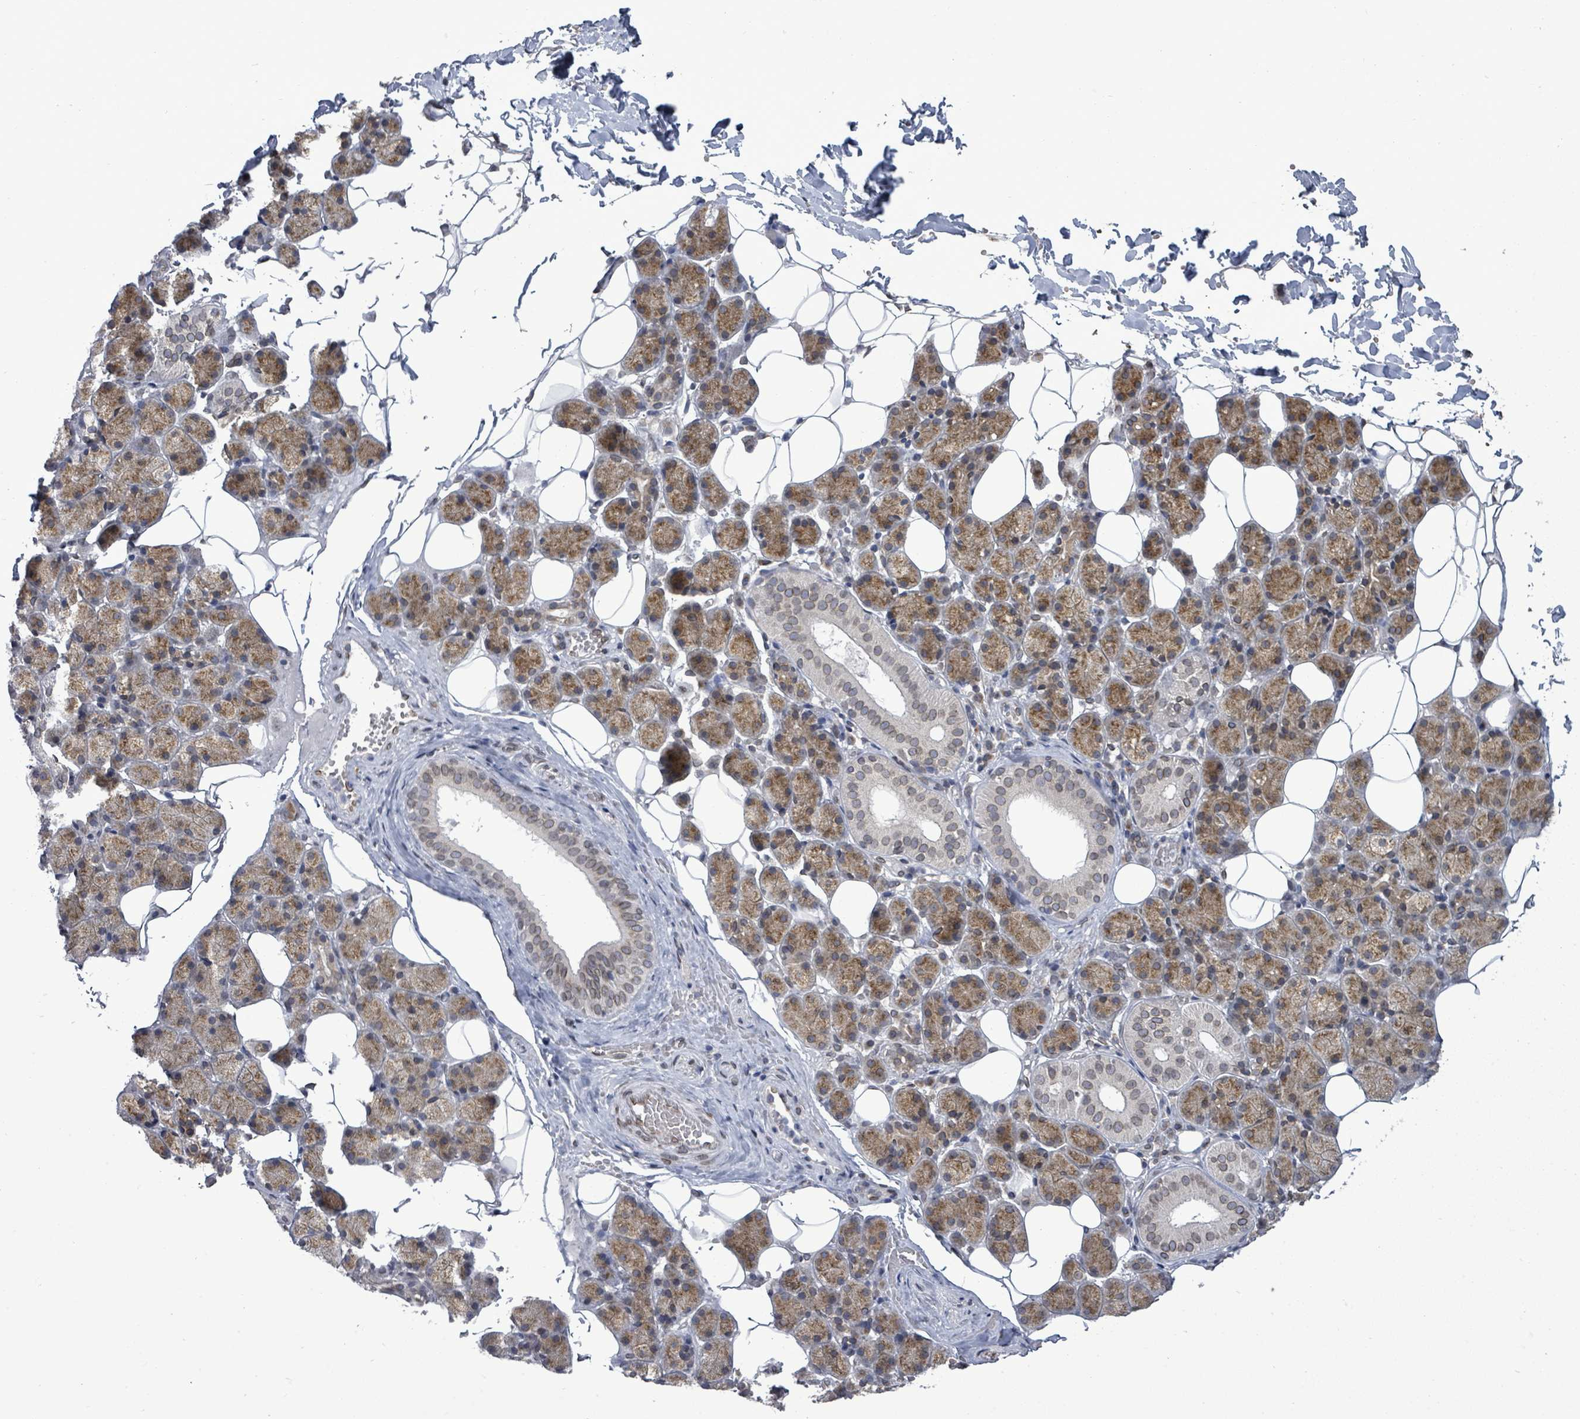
{"staining": {"intensity": "moderate", "quantity": "25%-75%", "location": "cytoplasmic/membranous"}, "tissue": "salivary gland", "cell_type": "Glandular cells", "image_type": "normal", "snomed": [{"axis": "morphology", "description": "Normal tissue, NOS"}, {"axis": "topography", "description": "Salivary gland"}], "caption": "Protein positivity by immunohistochemistry (IHC) exhibits moderate cytoplasmic/membranous staining in about 25%-75% of glandular cells in benign salivary gland.", "gene": "ARFGAP1", "patient": {"sex": "female", "age": 33}}